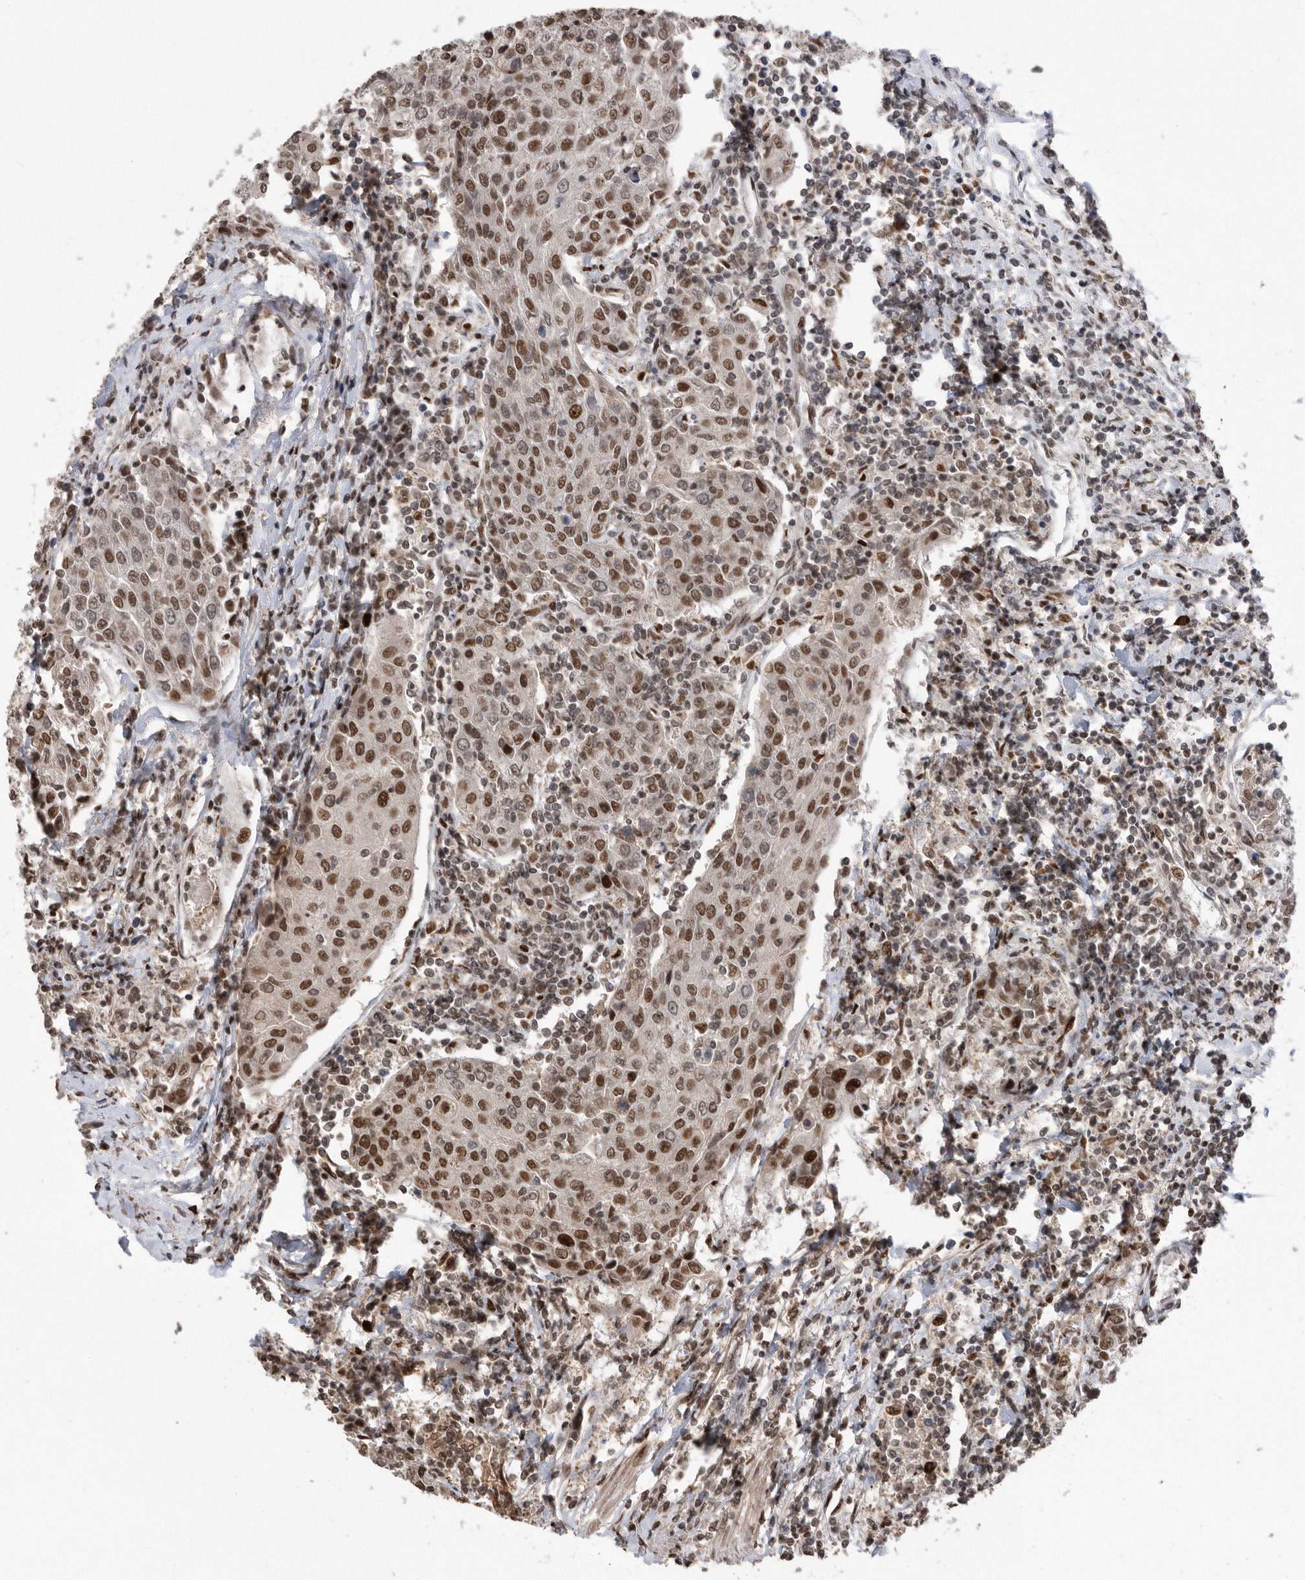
{"staining": {"intensity": "moderate", "quantity": ">75%", "location": "nuclear"}, "tissue": "urothelial cancer", "cell_type": "Tumor cells", "image_type": "cancer", "snomed": [{"axis": "morphology", "description": "Urothelial carcinoma, High grade"}, {"axis": "topography", "description": "Urinary bladder"}], "caption": "Immunohistochemistry image of neoplastic tissue: human urothelial cancer stained using IHC displays medium levels of moderate protein expression localized specifically in the nuclear of tumor cells, appearing as a nuclear brown color.", "gene": "TDRD3", "patient": {"sex": "female", "age": 85}}